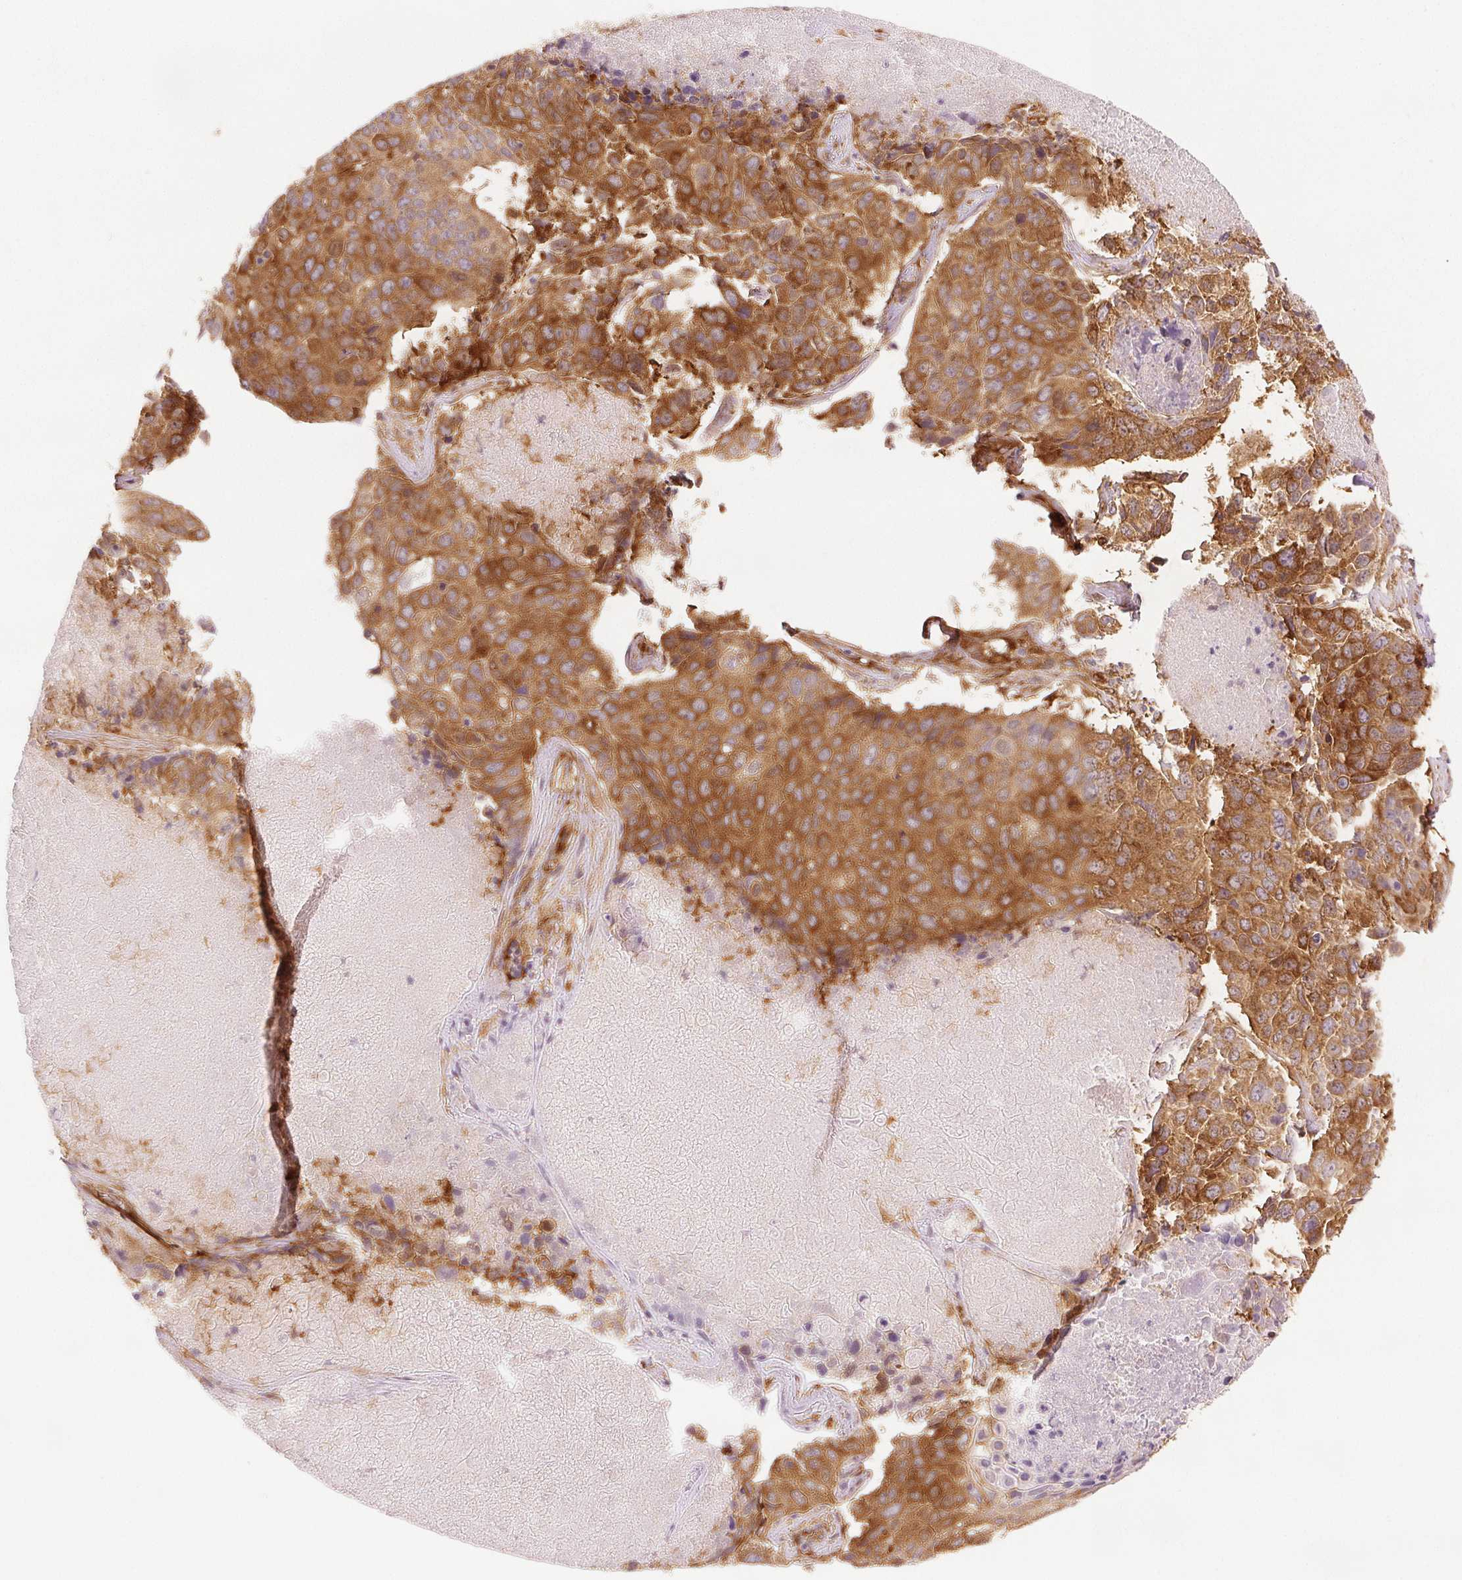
{"staining": {"intensity": "moderate", "quantity": ">75%", "location": "cytoplasmic/membranous"}, "tissue": "lung cancer", "cell_type": "Tumor cells", "image_type": "cancer", "snomed": [{"axis": "morphology", "description": "Normal tissue, NOS"}, {"axis": "morphology", "description": "Squamous cell carcinoma, NOS"}, {"axis": "topography", "description": "Bronchus"}, {"axis": "topography", "description": "Lung"}], "caption": "Immunohistochemical staining of lung cancer exhibits medium levels of moderate cytoplasmic/membranous expression in about >75% of tumor cells. The protein of interest is stained brown, and the nuclei are stained in blue (DAB (3,3'-diaminobenzidine) IHC with brightfield microscopy, high magnification).", "gene": "DIAPH2", "patient": {"sex": "male", "age": 64}}